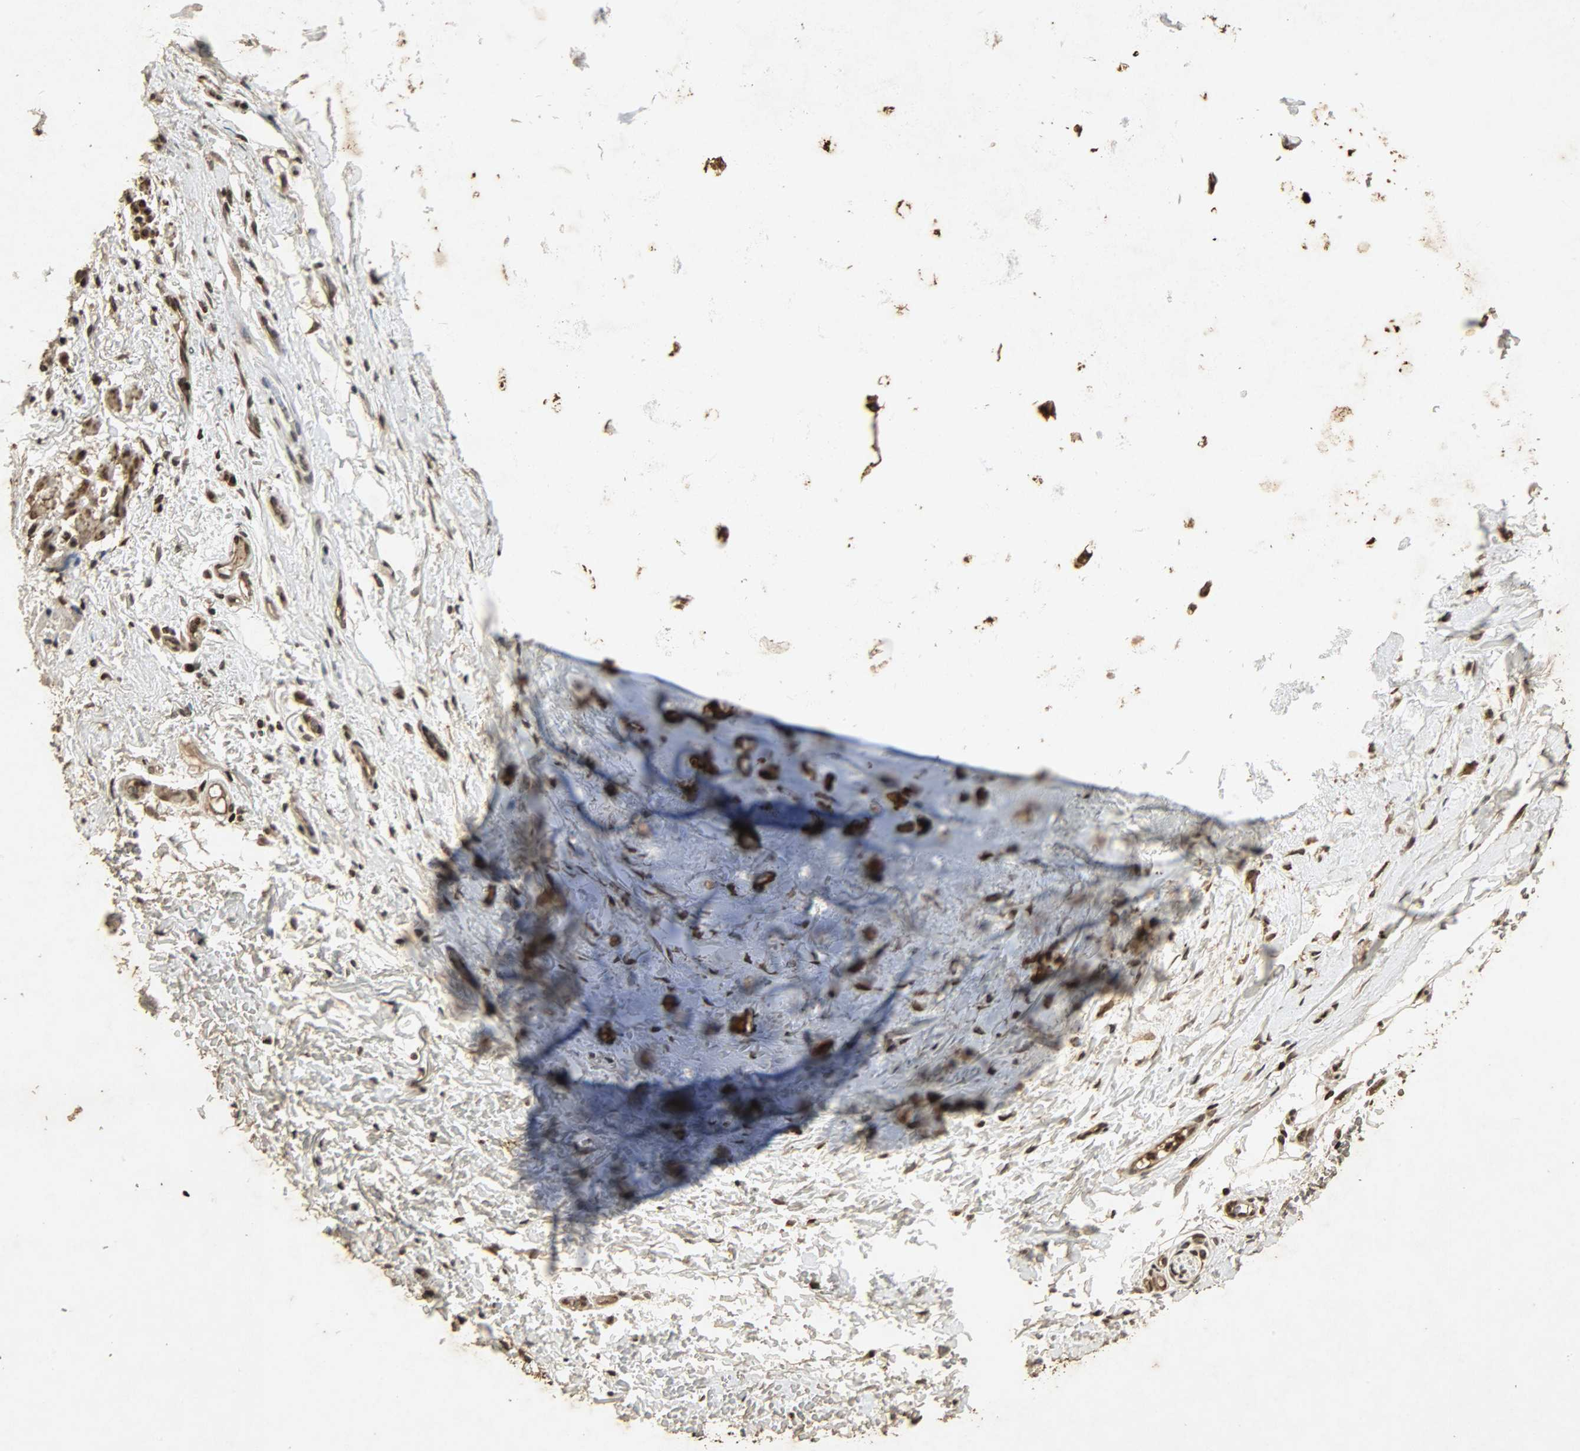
{"staining": {"intensity": "moderate", "quantity": ">75%", "location": "cytoplasmic/membranous,nuclear"}, "tissue": "adipose tissue", "cell_type": "Adipocytes", "image_type": "normal", "snomed": [{"axis": "morphology", "description": "Normal tissue, NOS"}, {"axis": "topography", "description": "Cartilage tissue"}, {"axis": "topography", "description": "Bronchus"}], "caption": "This is an image of IHC staining of unremarkable adipose tissue, which shows moderate positivity in the cytoplasmic/membranous,nuclear of adipocytes.", "gene": "PPP3R1", "patient": {"sex": "female", "age": 73}}